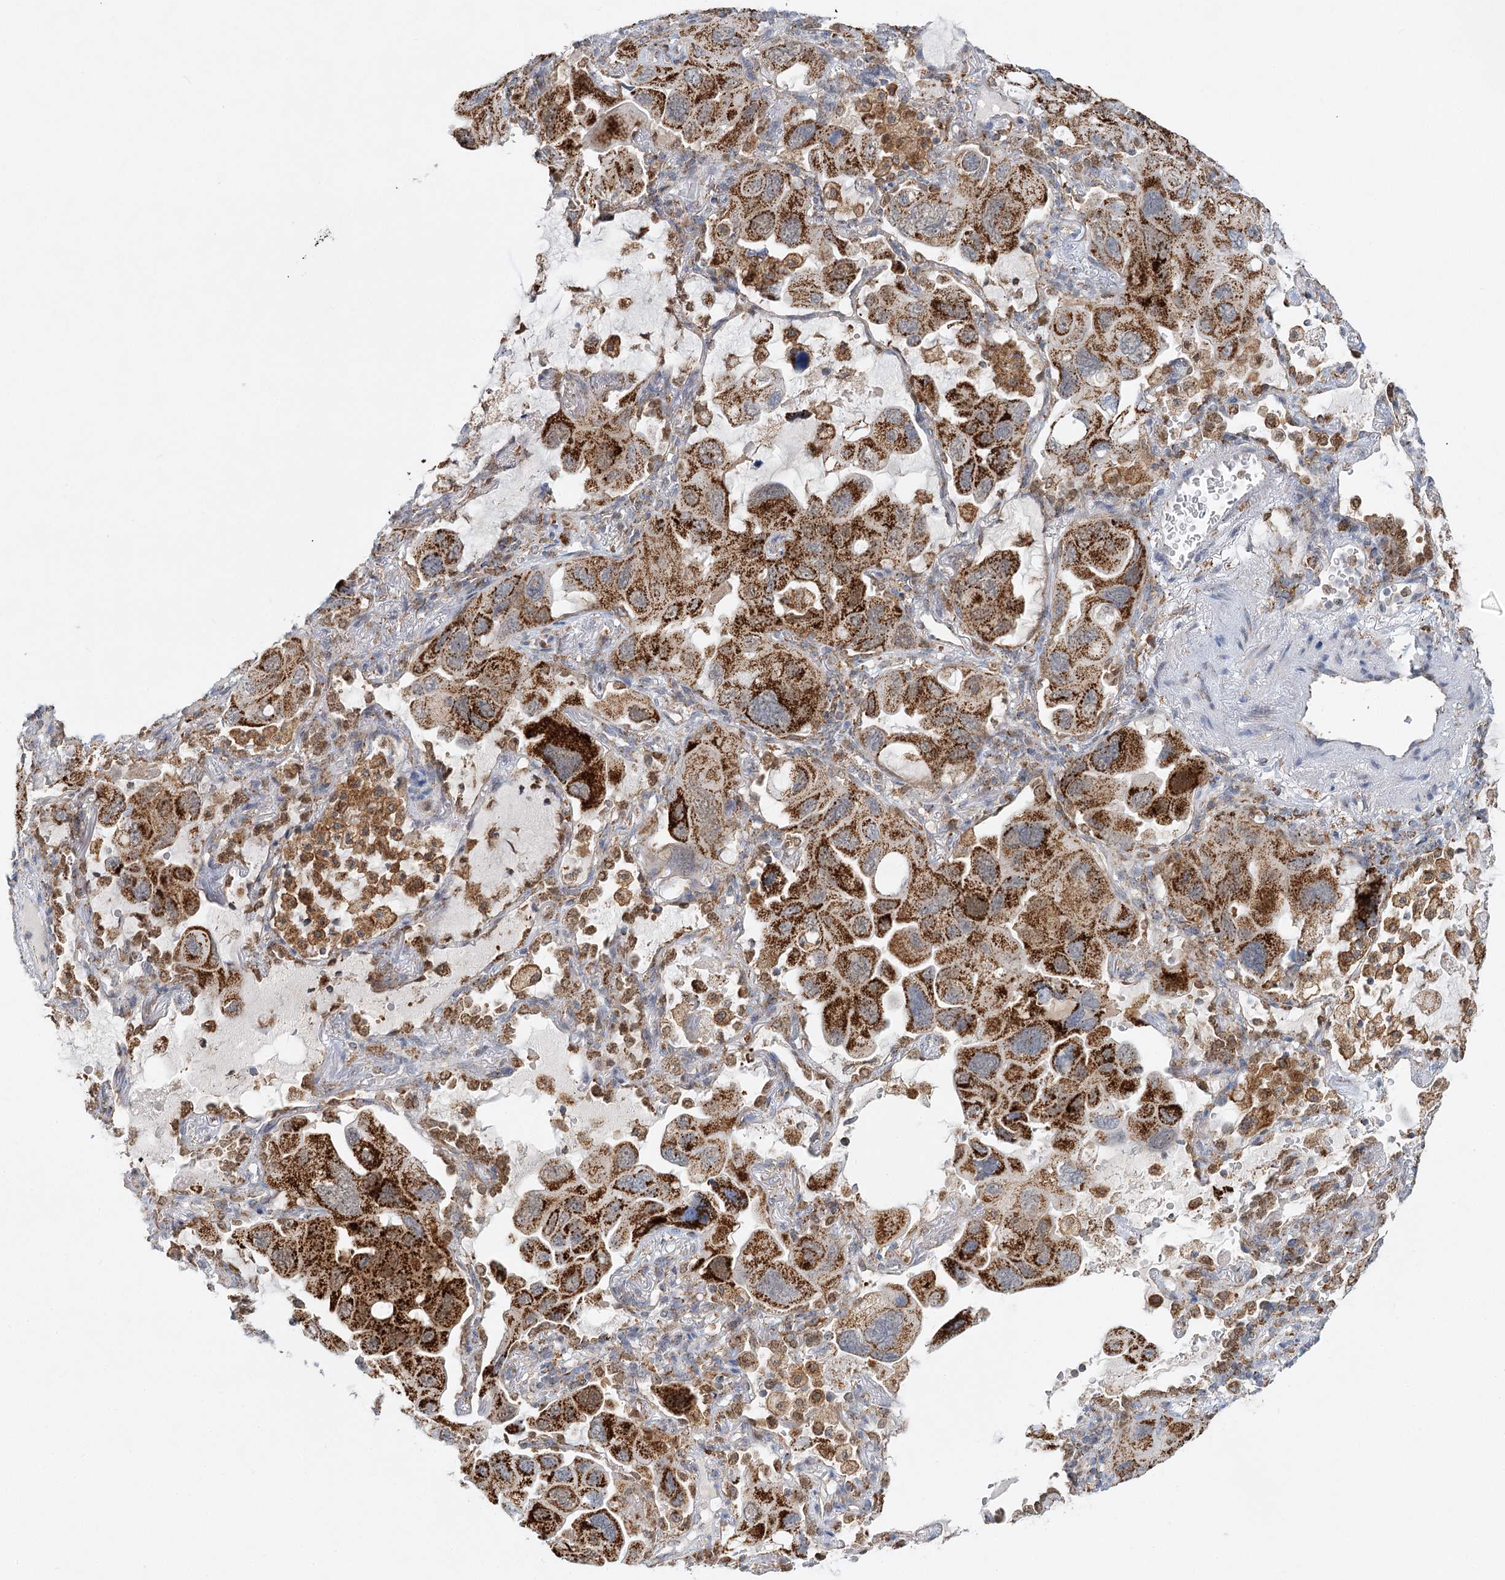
{"staining": {"intensity": "strong", "quantity": ">75%", "location": "cytoplasmic/membranous"}, "tissue": "lung cancer", "cell_type": "Tumor cells", "image_type": "cancer", "snomed": [{"axis": "morphology", "description": "Squamous cell carcinoma, NOS"}, {"axis": "topography", "description": "Lung"}], "caption": "Immunohistochemistry (IHC) staining of lung cancer (squamous cell carcinoma), which demonstrates high levels of strong cytoplasmic/membranous expression in approximately >75% of tumor cells indicating strong cytoplasmic/membranous protein positivity. The staining was performed using DAB (3,3'-diaminobenzidine) (brown) for protein detection and nuclei were counterstained in hematoxylin (blue).", "gene": "TAS1R1", "patient": {"sex": "female", "age": 73}}